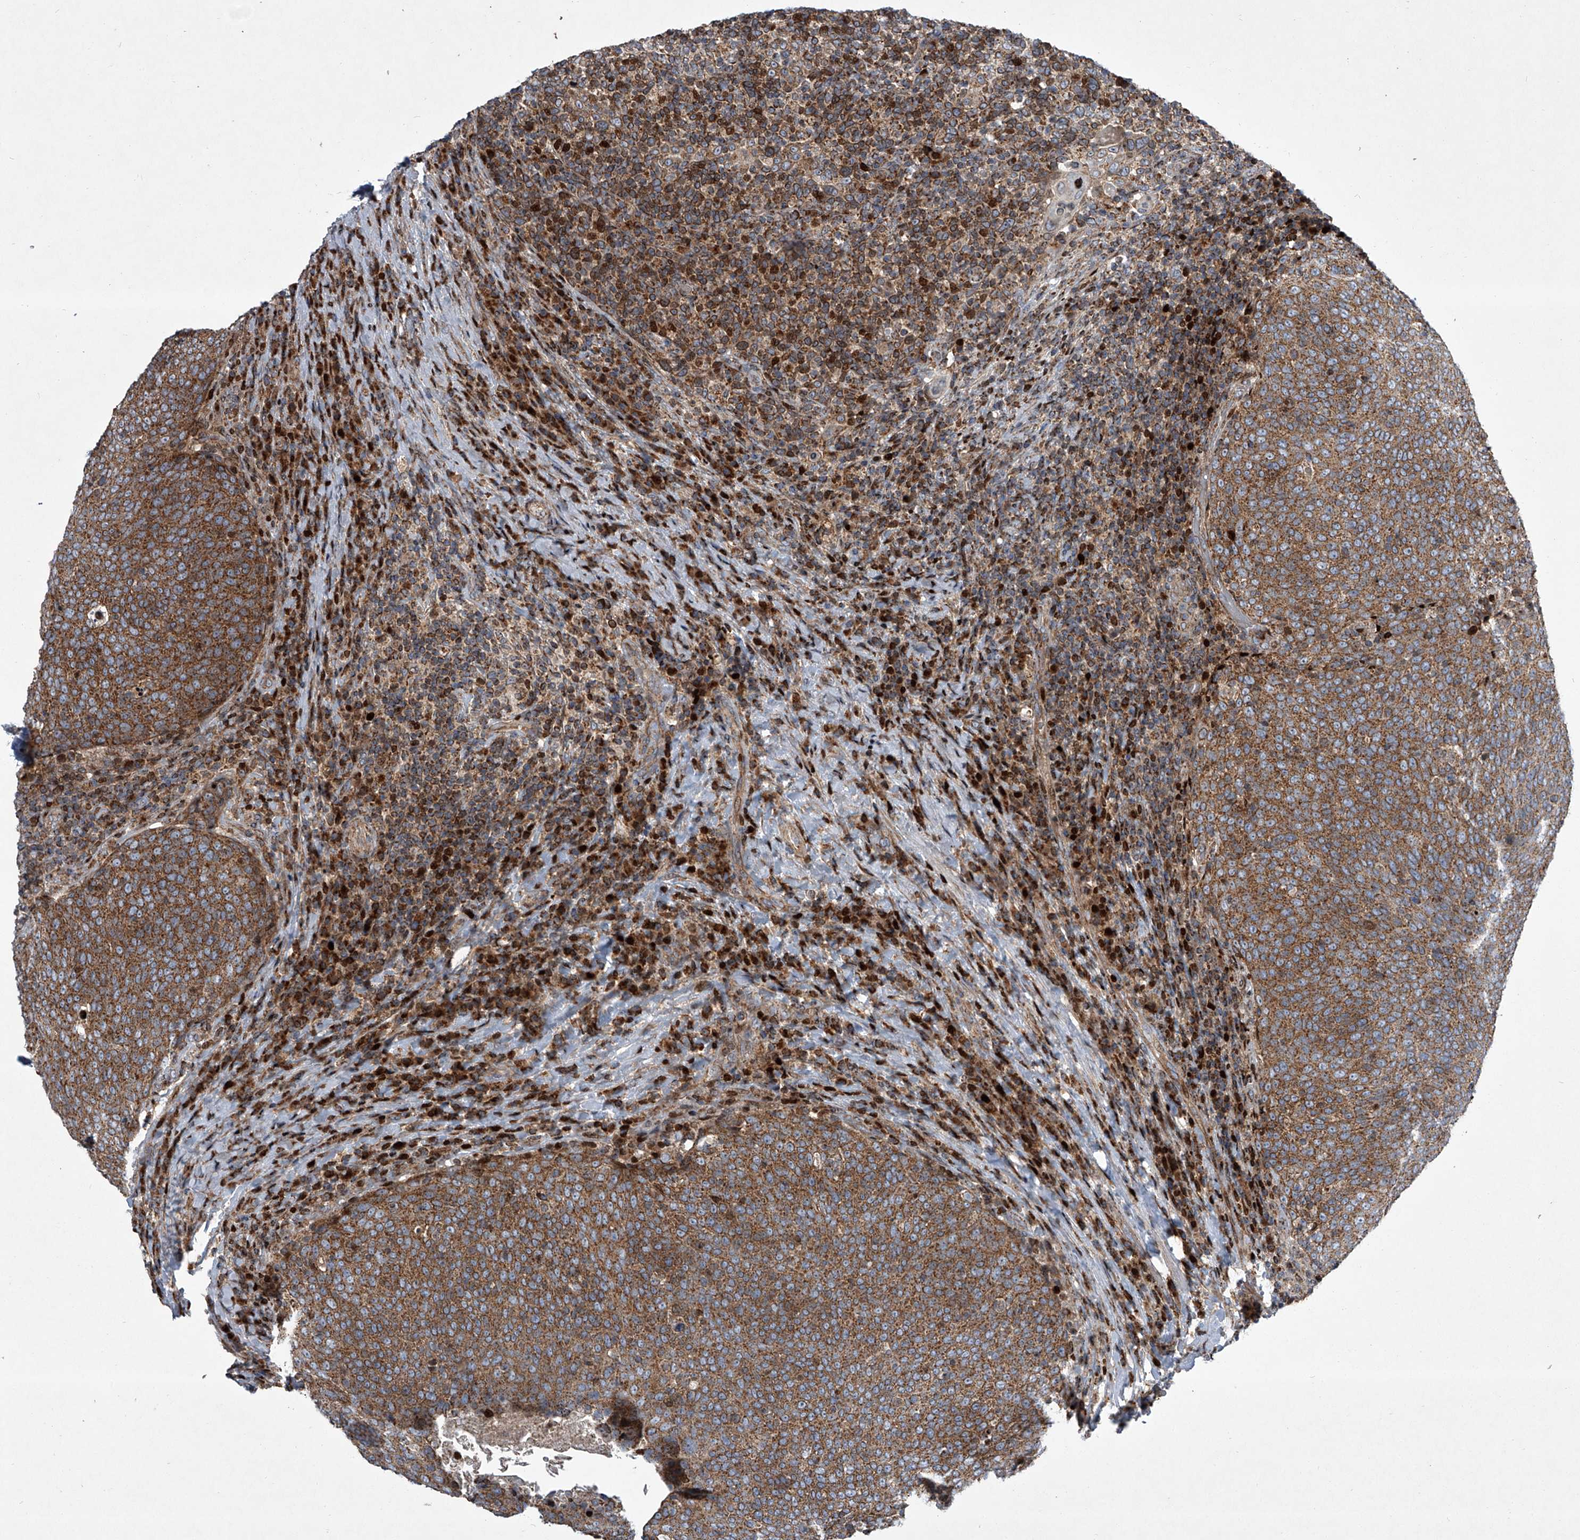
{"staining": {"intensity": "strong", "quantity": ">75%", "location": "cytoplasmic/membranous"}, "tissue": "head and neck cancer", "cell_type": "Tumor cells", "image_type": "cancer", "snomed": [{"axis": "morphology", "description": "Squamous cell carcinoma, NOS"}, {"axis": "morphology", "description": "Squamous cell carcinoma, metastatic, NOS"}, {"axis": "topography", "description": "Lymph node"}, {"axis": "topography", "description": "Head-Neck"}], "caption": "High-power microscopy captured an IHC micrograph of head and neck metastatic squamous cell carcinoma, revealing strong cytoplasmic/membranous expression in about >75% of tumor cells. (IHC, brightfield microscopy, high magnification).", "gene": "STRADA", "patient": {"sex": "male", "age": 62}}